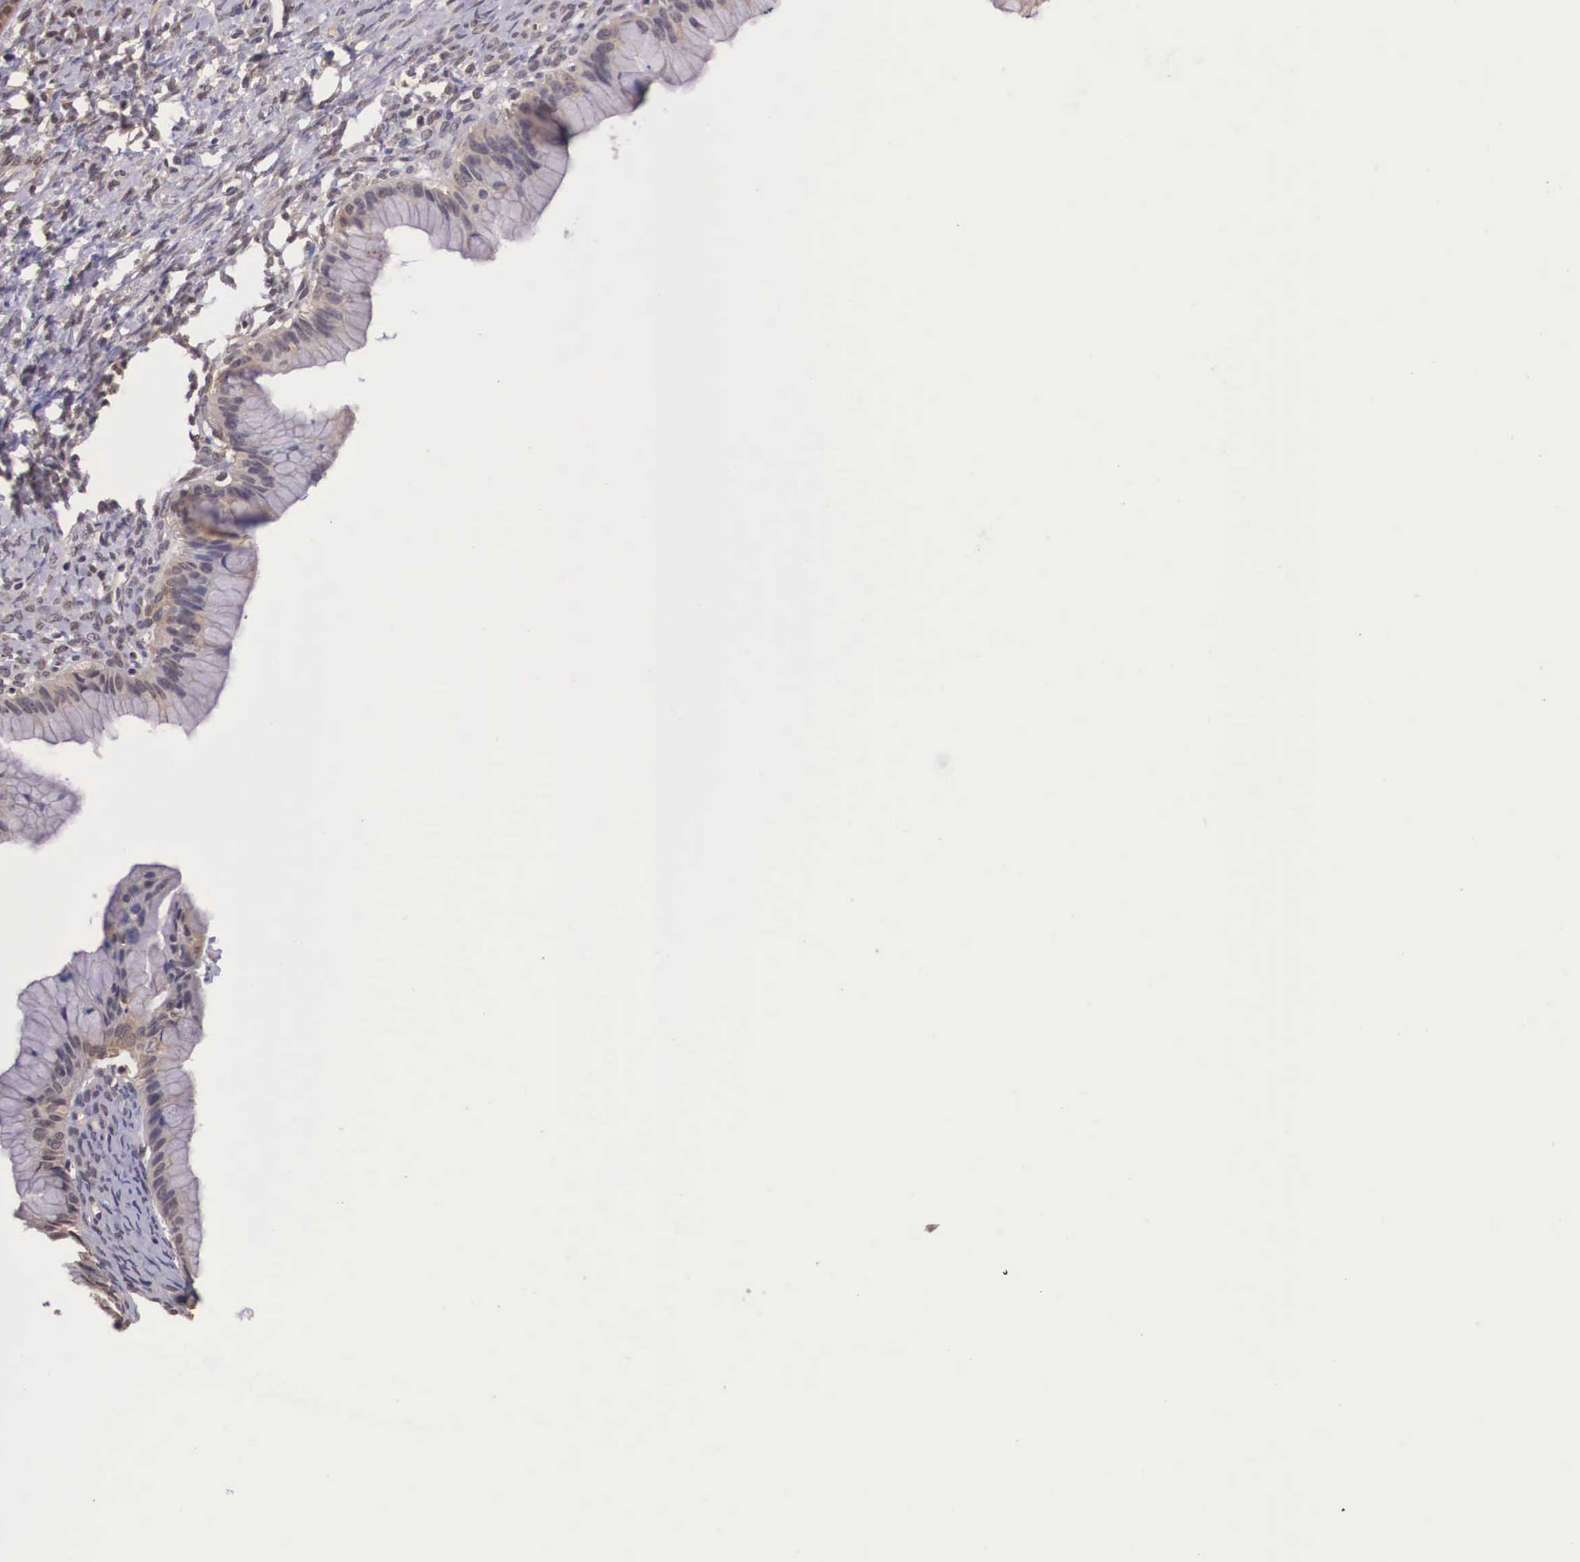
{"staining": {"intensity": "weak", "quantity": ">75%", "location": "cytoplasmic/membranous"}, "tissue": "ovarian cancer", "cell_type": "Tumor cells", "image_type": "cancer", "snomed": [{"axis": "morphology", "description": "Cystadenocarcinoma, mucinous, NOS"}, {"axis": "topography", "description": "Ovary"}], "caption": "DAB (3,3'-diaminobenzidine) immunohistochemical staining of mucinous cystadenocarcinoma (ovarian) demonstrates weak cytoplasmic/membranous protein staining in about >75% of tumor cells.", "gene": "VASH1", "patient": {"sex": "female", "age": 25}}